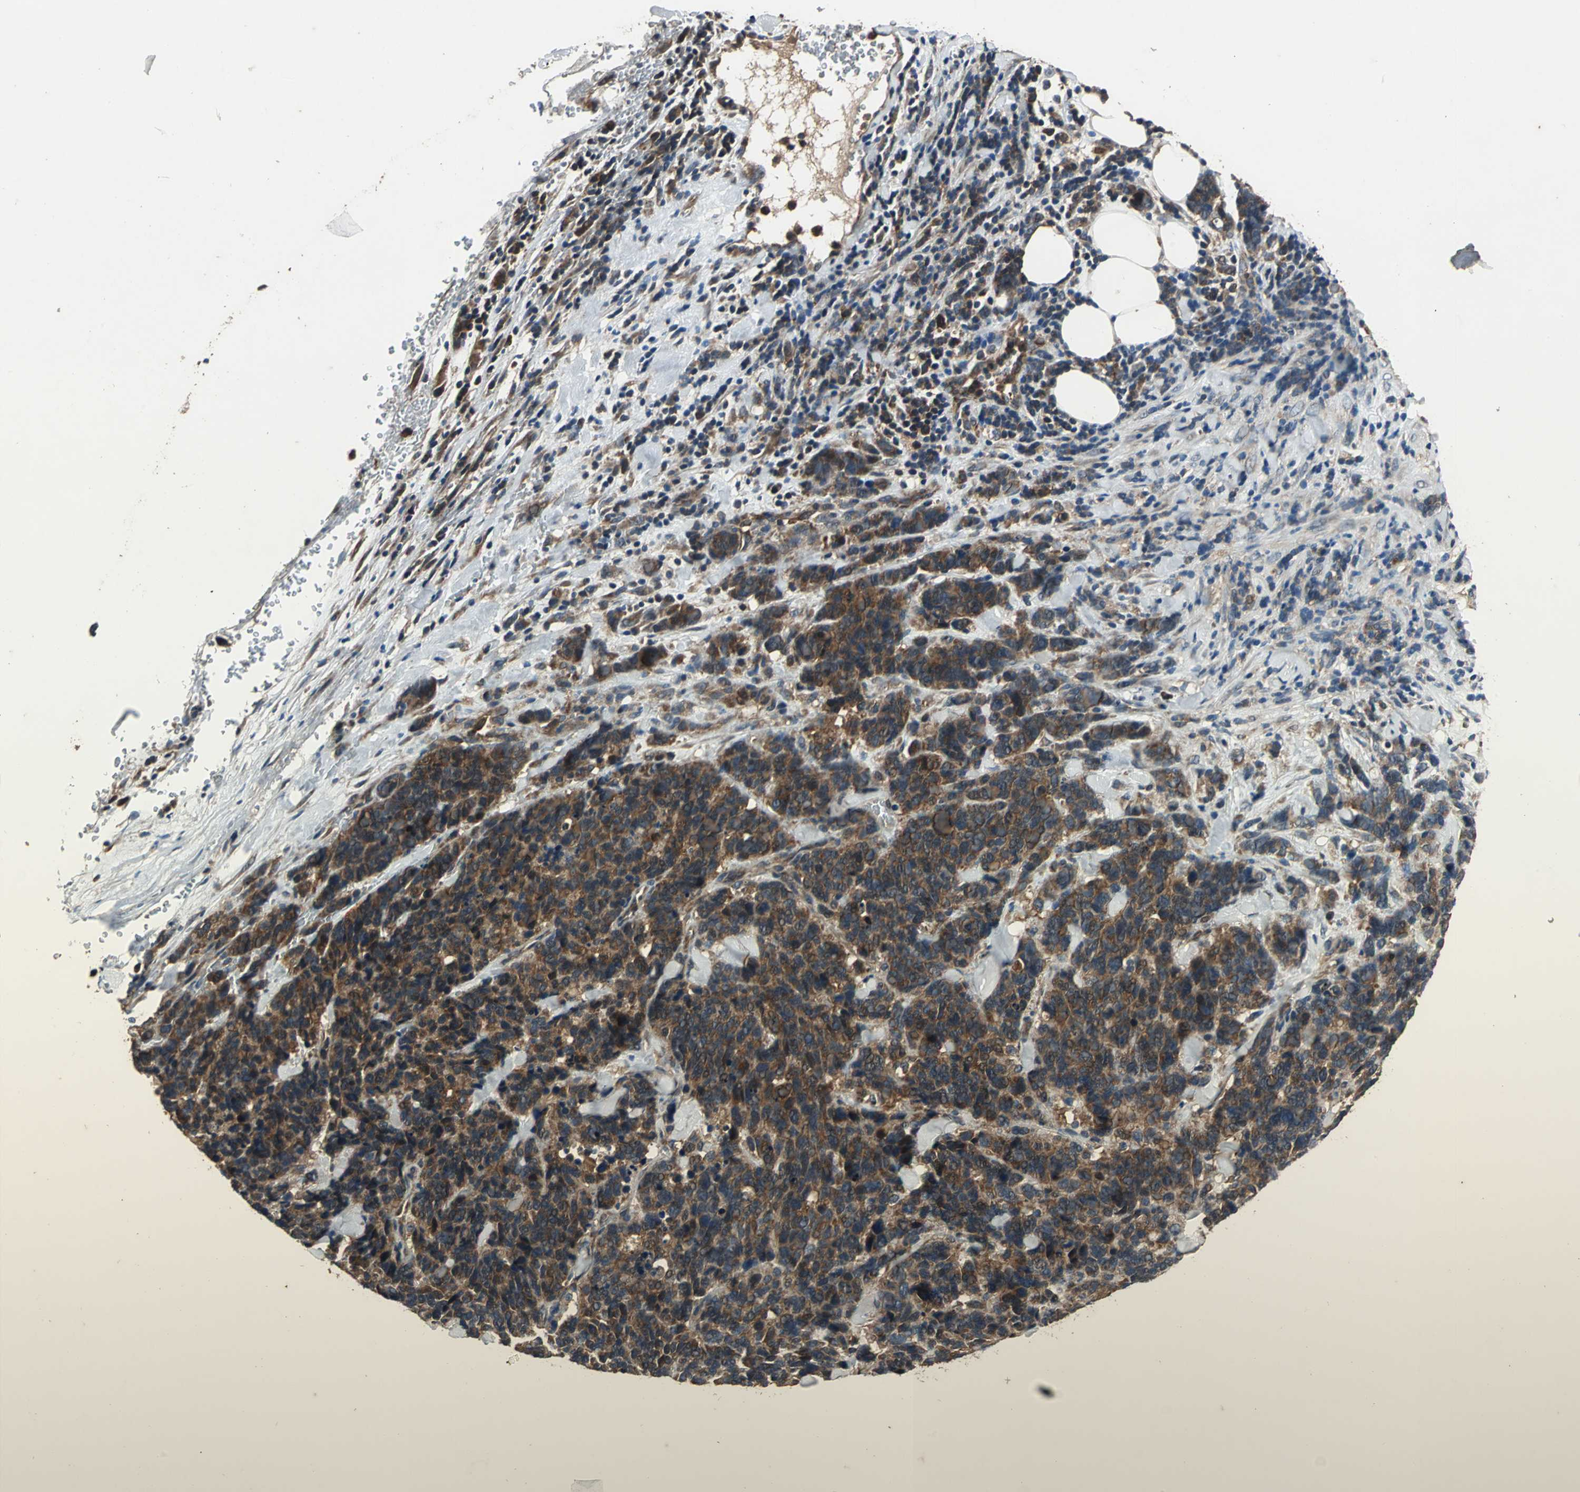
{"staining": {"intensity": "strong", "quantity": ">75%", "location": "cytoplasmic/membranous"}, "tissue": "lung cancer", "cell_type": "Tumor cells", "image_type": "cancer", "snomed": [{"axis": "morphology", "description": "Neoplasm, malignant, NOS"}, {"axis": "topography", "description": "Lung"}], "caption": "Approximately >75% of tumor cells in human lung cancer exhibit strong cytoplasmic/membranous protein staining as visualized by brown immunohistochemical staining.", "gene": "ZNF608", "patient": {"sex": "female", "age": 58}}